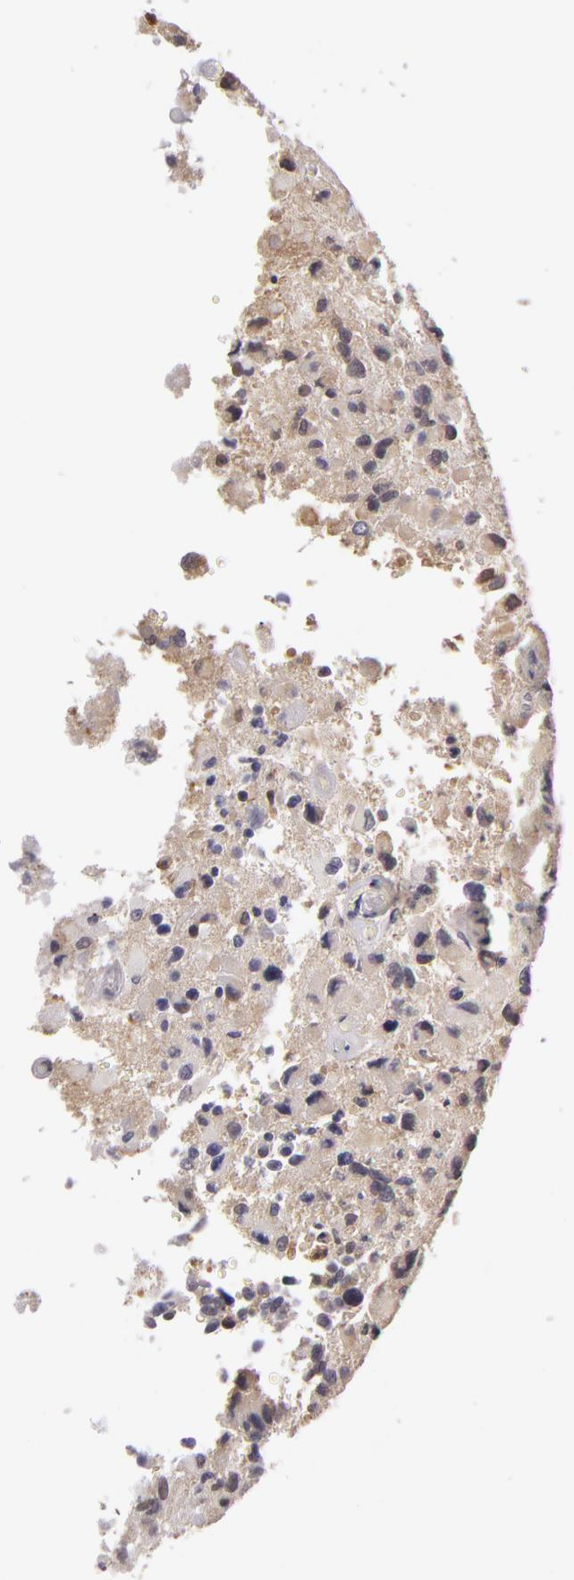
{"staining": {"intensity": "negative", "quantity": "none", "location": "none"}, "tissue": "glioma", "cell_type": "Tumor cells", "image_type": "cancer", "snomed": [{"axis": "morphology", "description": "Glioma, malignant, High grade"}, {"axis": "topography", "description": "Brain"}], "caption": "DAB immunohistochemical staining of glioma exhibits no significant positivity in tumor cells.", "gene": "GNPDA1", "patient": {"sex": "male", "age": 69}}